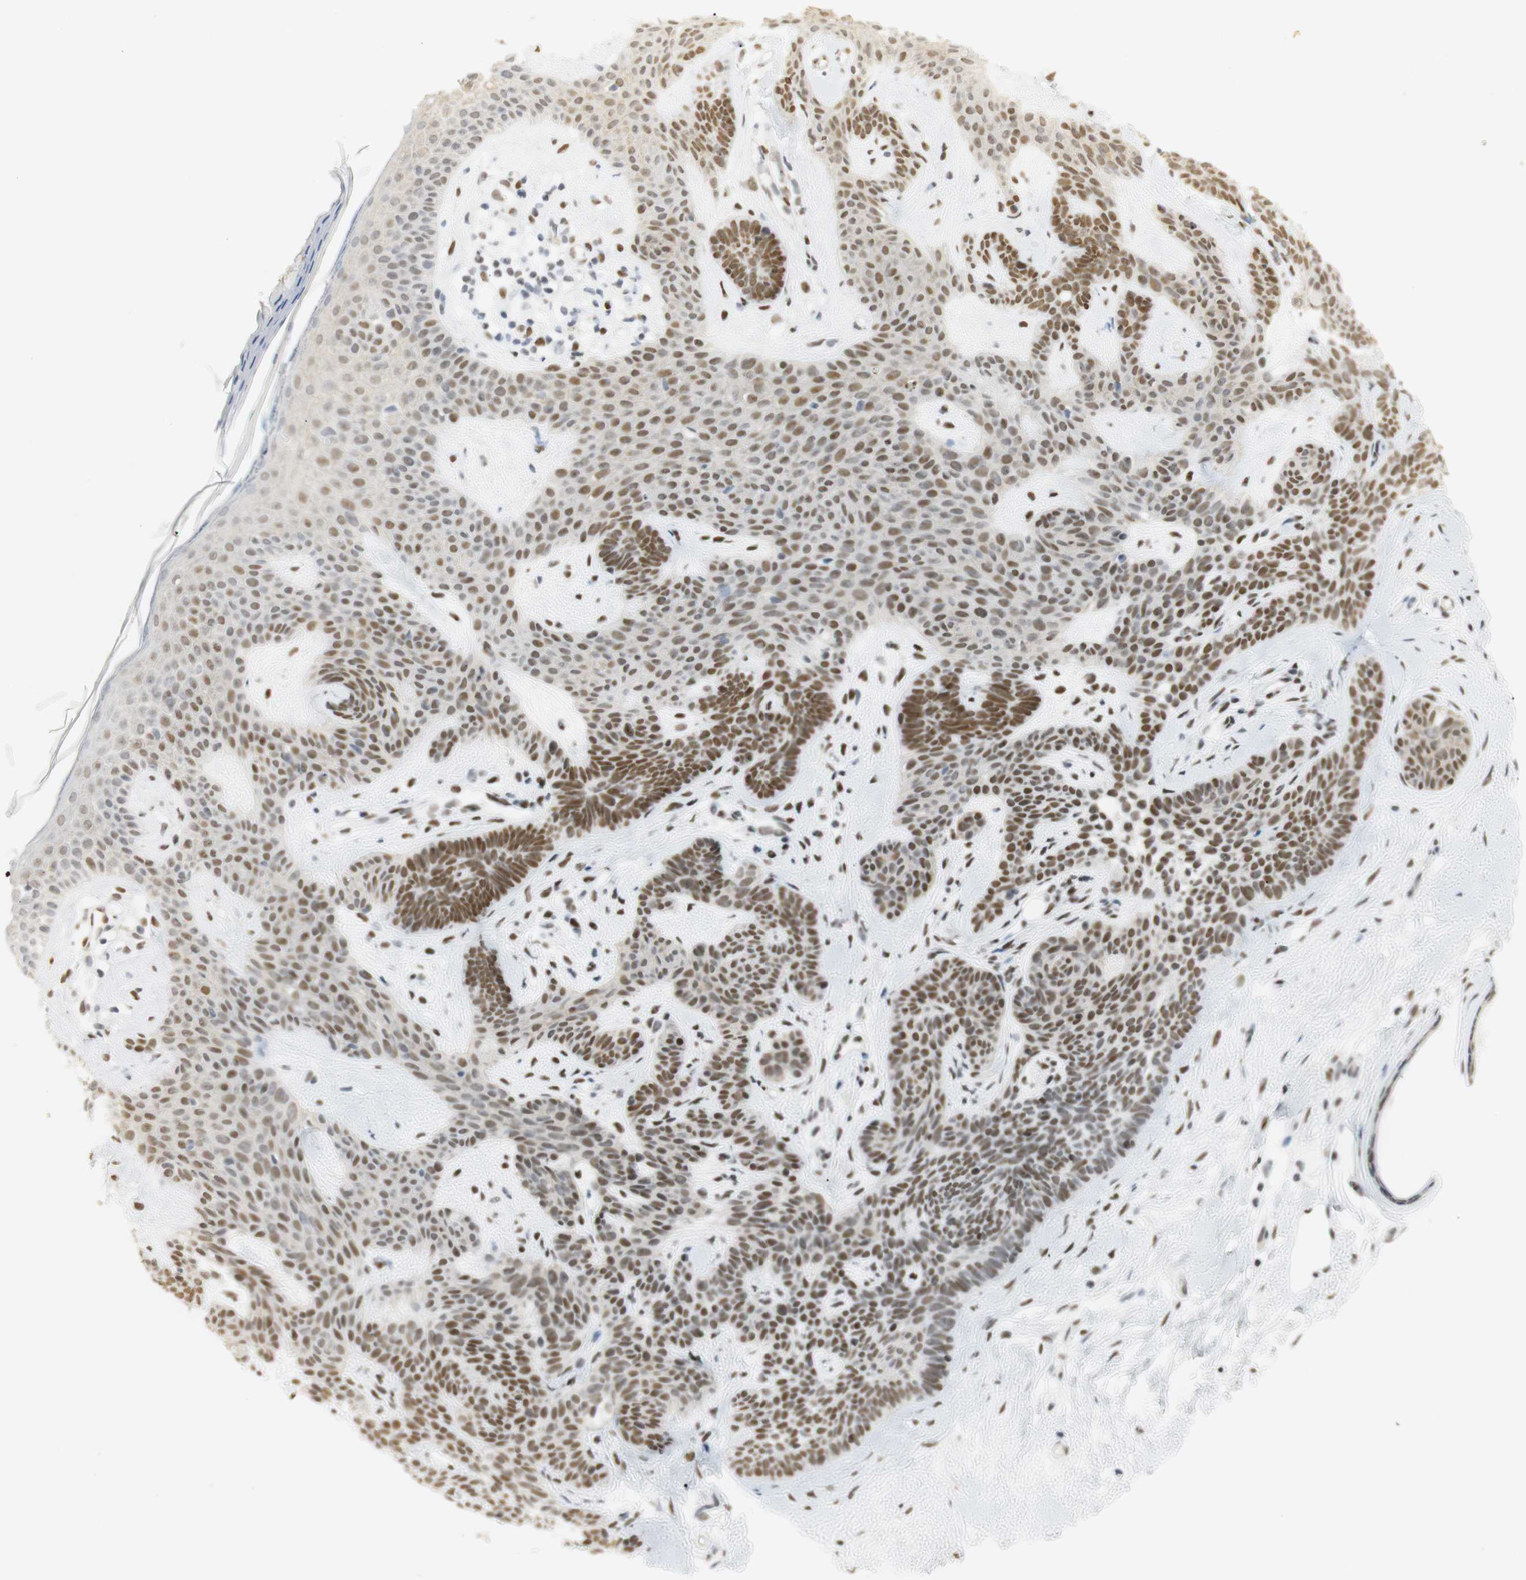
{"staining": {"intensity": "moderate", "quantity": ">75%", "location": "nuclear"}, "tissue": "skin cancer", "cell_type": "Tumor cells", "image_type": "cancer", "snomed": [{"axis": "morphology", "description": "Developmental malformation"}, {"axis": "morphology", "description": "Basal cell carcinoma"}, {"axis": "topography", "description": "Skin"}], "caption": "Protein staining by IHC demonstrates moderate nuclear positivity in about >75% of tumor cells in skin cancer. Nuclei are stained in blue.", "gene": "BMI1", "patient": {"sex": "female", "age": 62}}